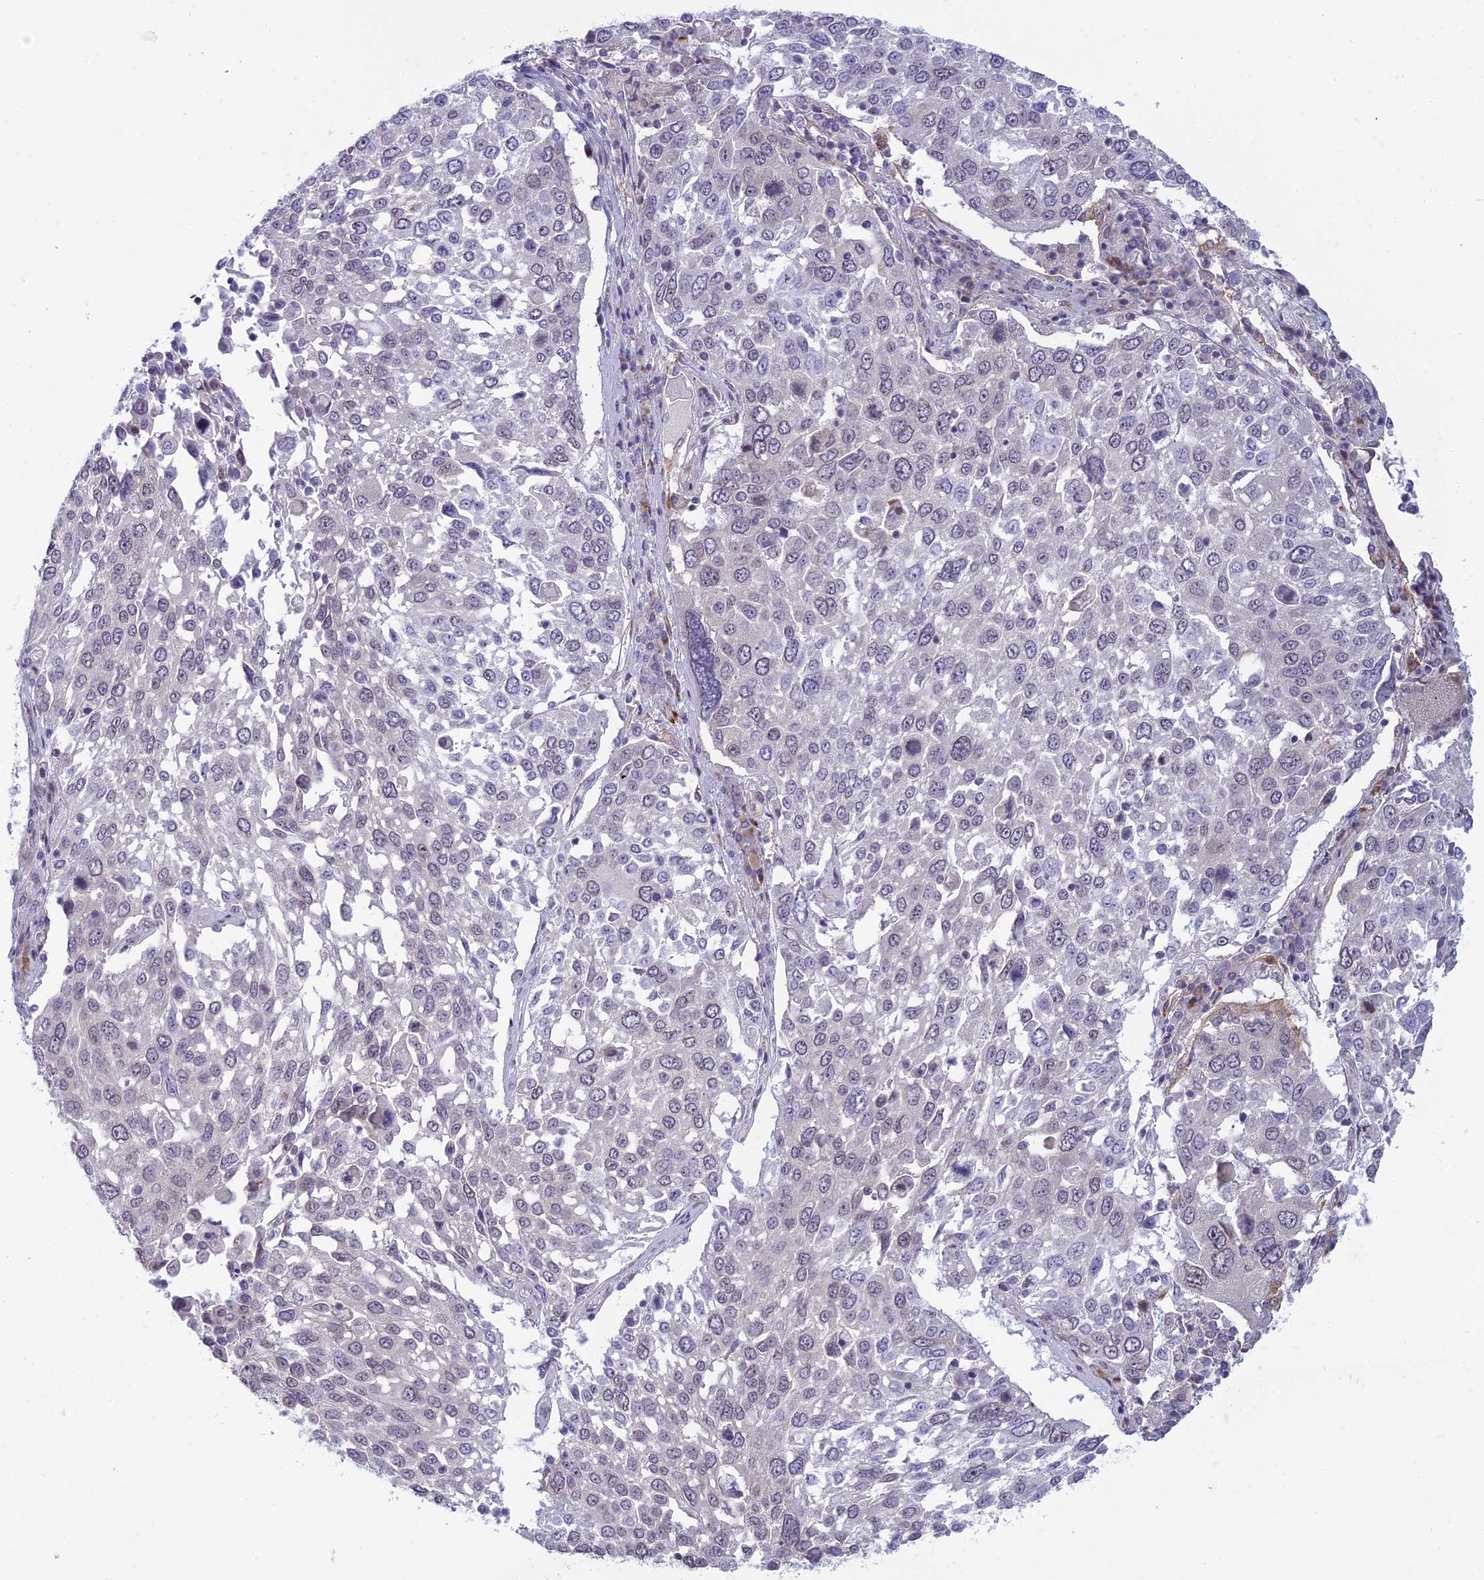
{"staining": {"intensity": "weak", "quantity": "<25%", "location": "nuclear"}, "tissue": "lung cancer", "cell_type": "Tumor cells", "image_type": "cancer", "snomed": [{"axis": "morphology", "description": "Squamous cell carcinoma, NOS"}, {"axis": "topography", "description": "Lung"}], "caption": "There is no significant positivity in tumor cells of lung cancer.", "gene": "DTX2", "patient": {"sex": "male", "age": 65}}